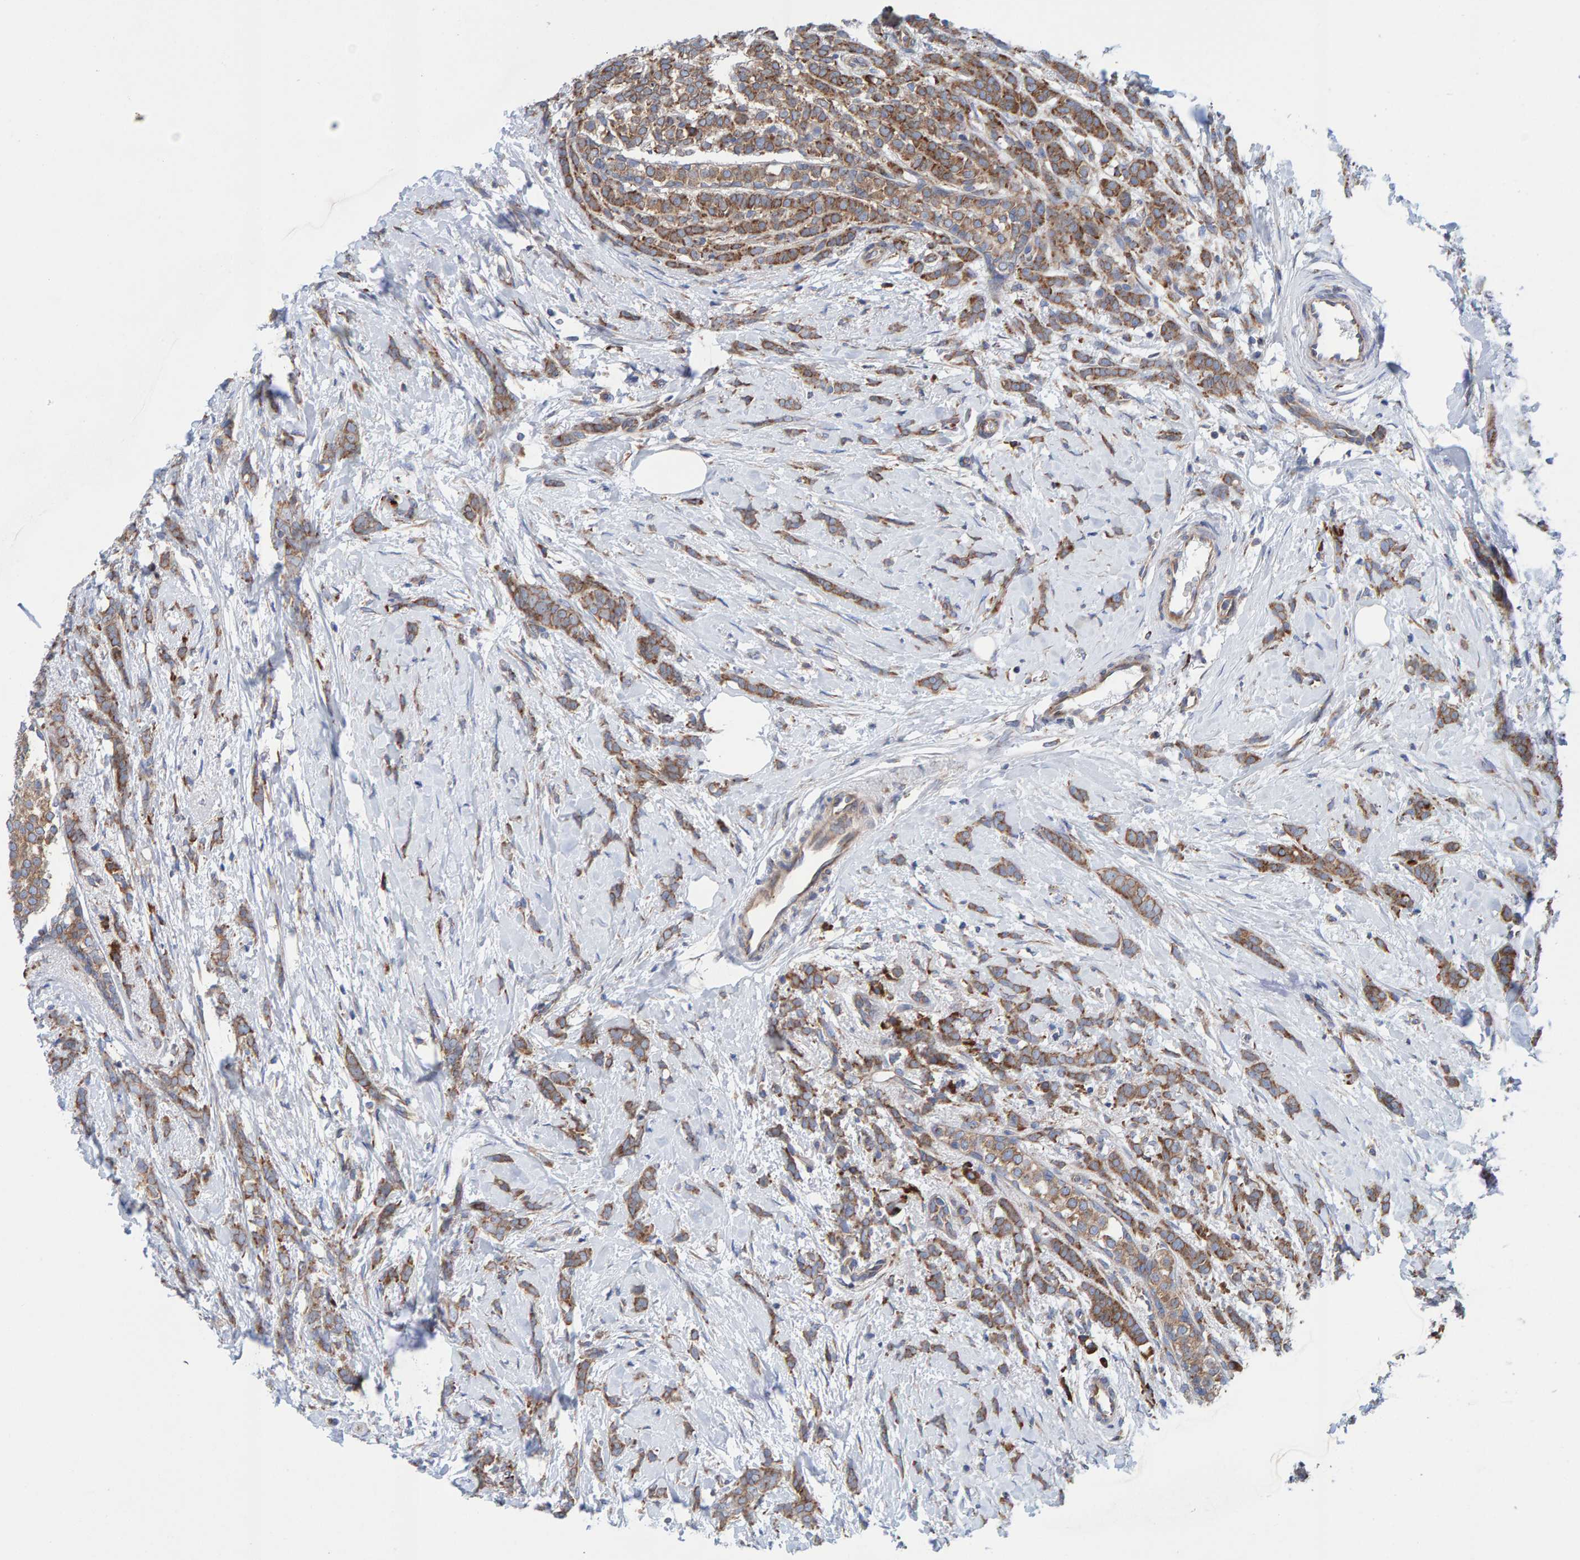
{"staining": {"intensity": "moderate", "quantity": ">75%", "location": "cytoplasmic/membranous"}, "tissue": "breast cancer", "cell_type": "Tumor cells", "image_type": "cancer", "snomed": [{"axis": "morphology", "description": "Lobular carcinoma, in situ"}, {"axis": "morphology", "description": "Lobular carcinoma"}, {"axis": "topography", "description": "Breast"}], "caption": "Immunohistochemistry (IHC) micrograph of breast cancer stained for a protein (brown), which exhibits medium levels of moderate cytoplasmic/membranous expression in about >75% of tumor cells.", "gene": "CDK5RAP3", "patient": {"sex": "female", "age": 41}}